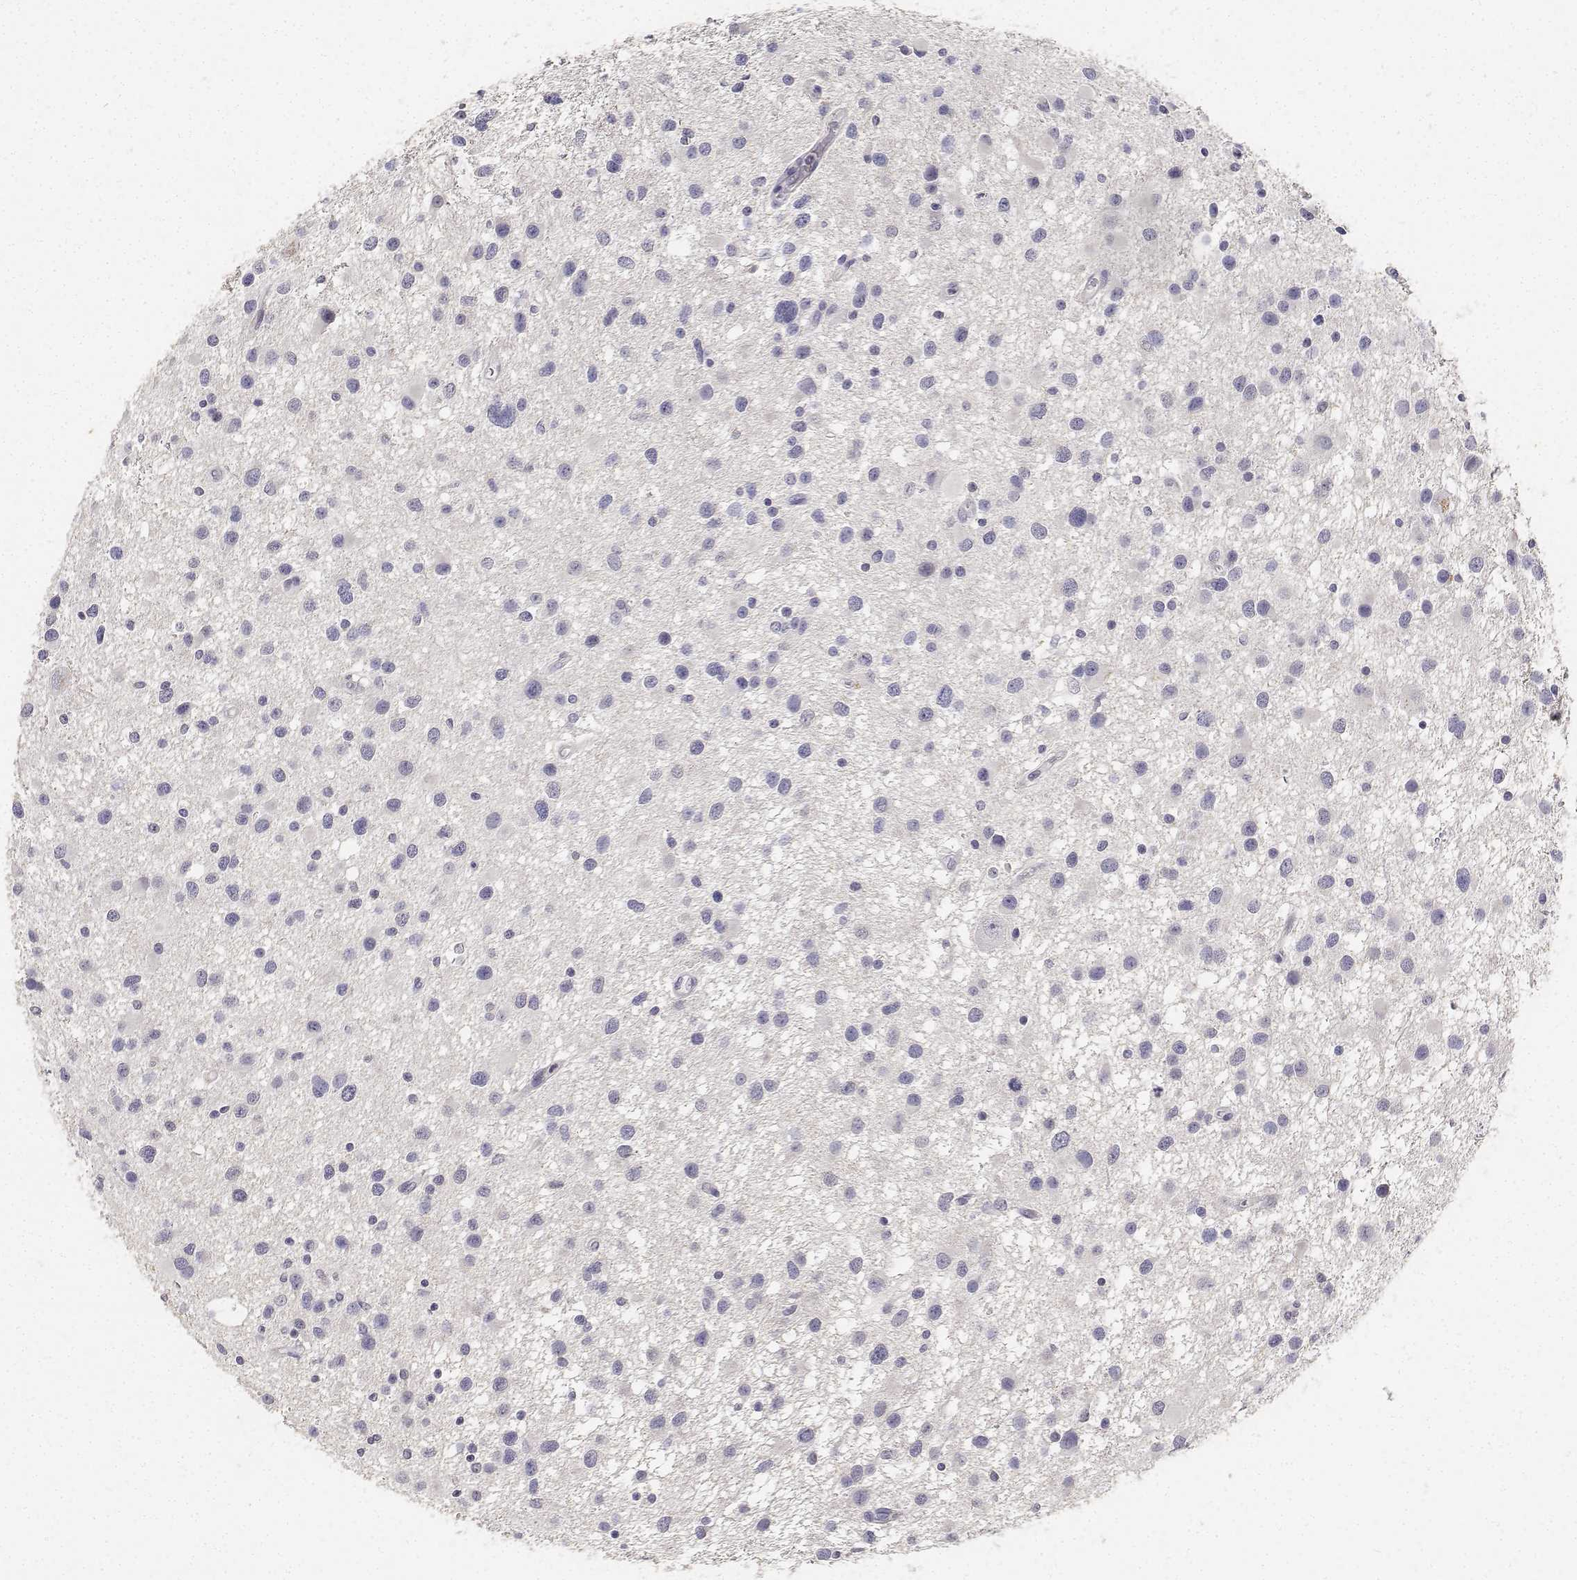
{"staining": {"intensity": "negative", "quantity": "none", "location": "none"}, "tissue": "glioma", "cell_type": "Tumor cells", "image_type": "cancer", "snomed": [{"axis": "morphology", "description": "Glioma, malignant, Low grade"}, {"axis": "topography", "description": "Brain"}], "caption": "Glioma was stained to show a protein in brown. There is no significant positivity in tumor cells.", "gene": "PAEP", "patient": {"sex": "female", "age": 32}}